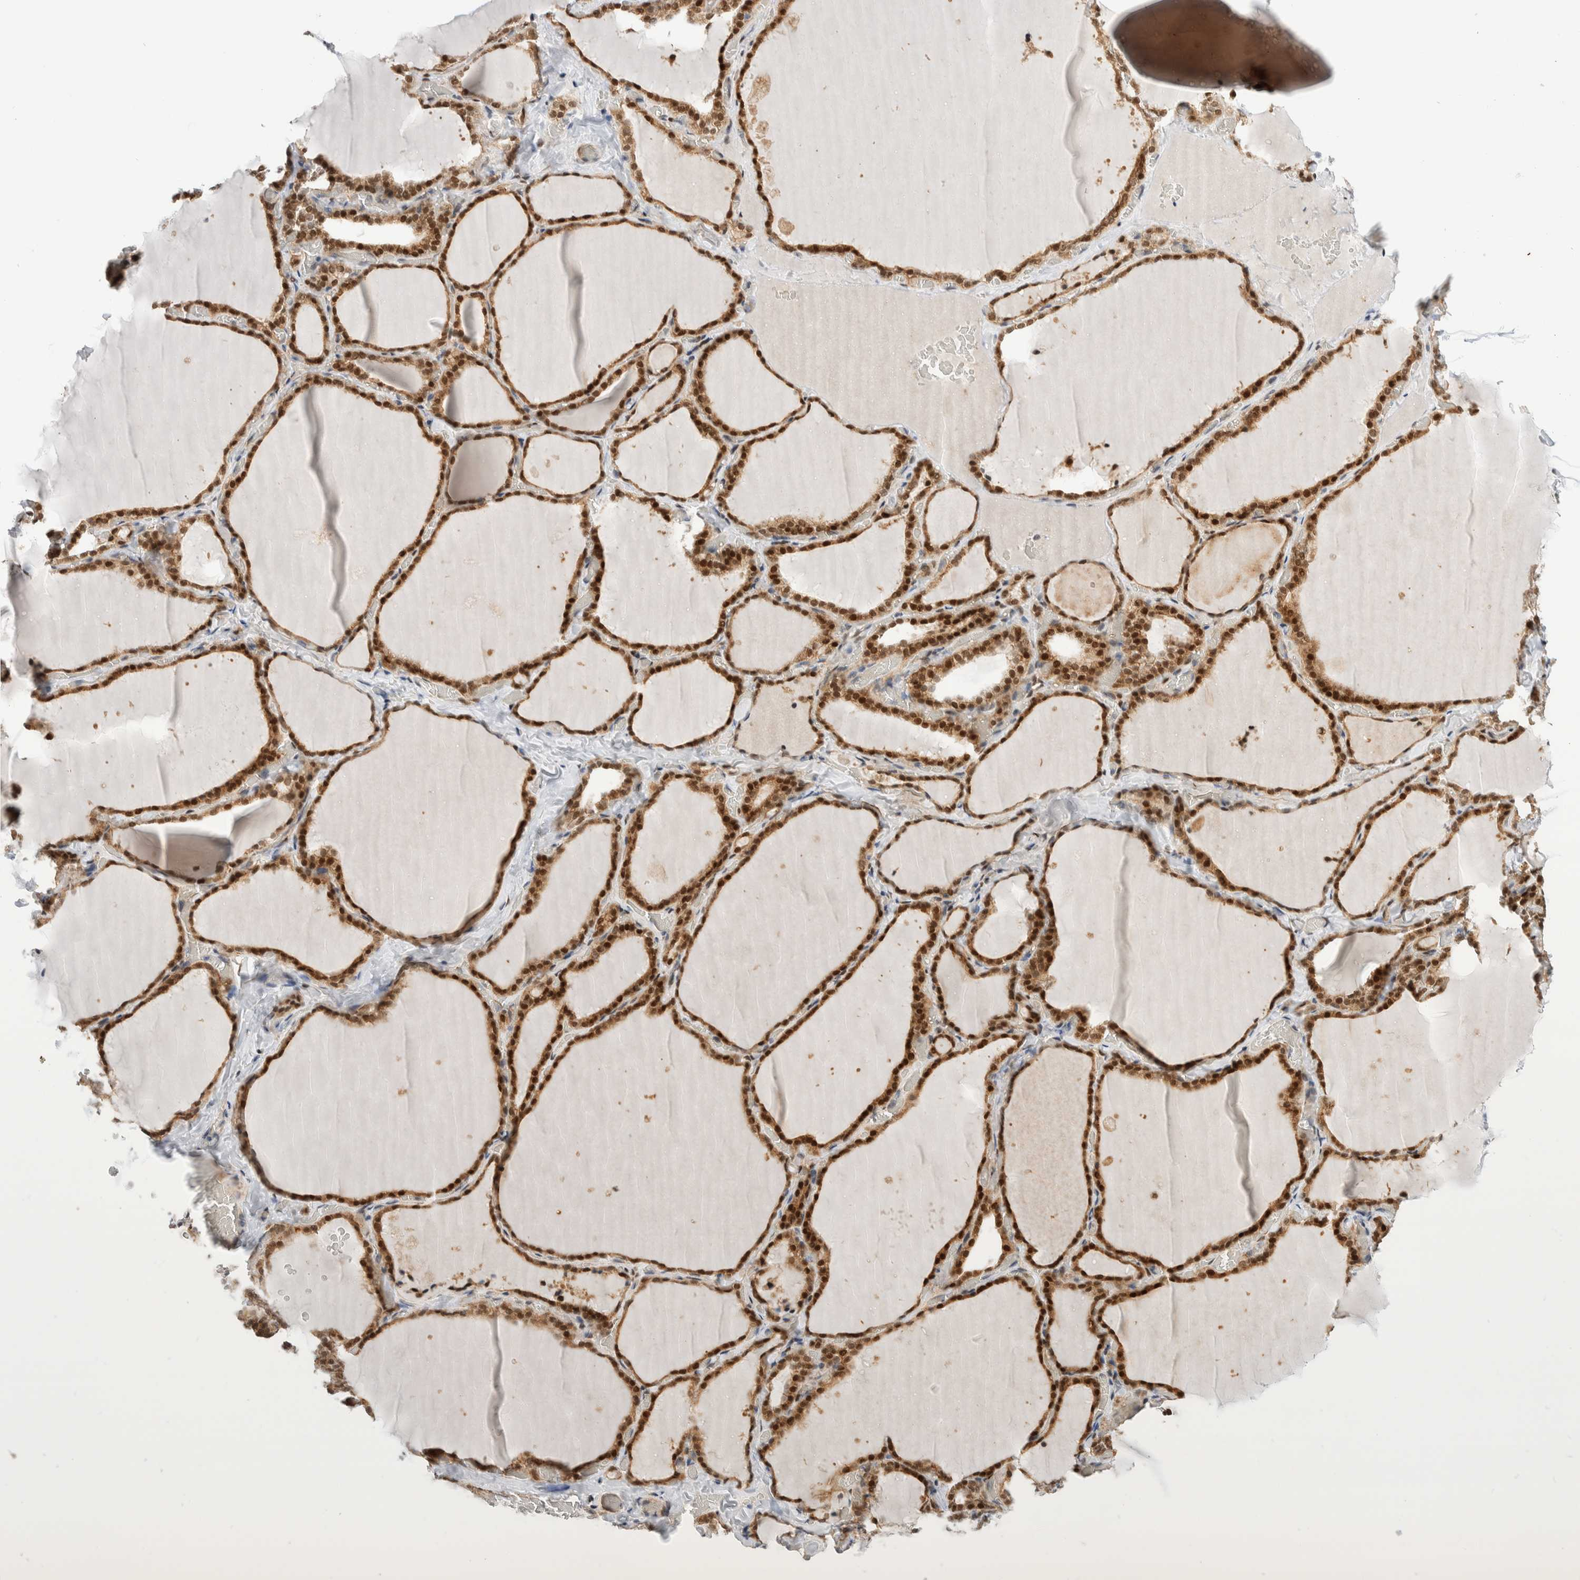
{"staining": {"intensity": "strong", "quantity": "25%-75%", "location": "cytoplasmic/membranous,nuclear"}, "tissue": "thyroid gland", "cell_type": "Glandular cells", "image_type": "normal", "snomed": [{"axis": "morphology", "description": "Normal tissue, NOS"}, {"axis": "topography", "description": "Thyroid gland"}], "caption": "Protein expression by immunohistochemistry (IHC) demonstrates strong cytoplasmic/membranous,nuclear positivity in about 25%-75% of glandular cells in benign thyroid gland. (DAB IHC, brown staining for protein, blue staining for nuclei).", "gene": "NSMAF", "patient": {"sex": "female", "age": 22}}